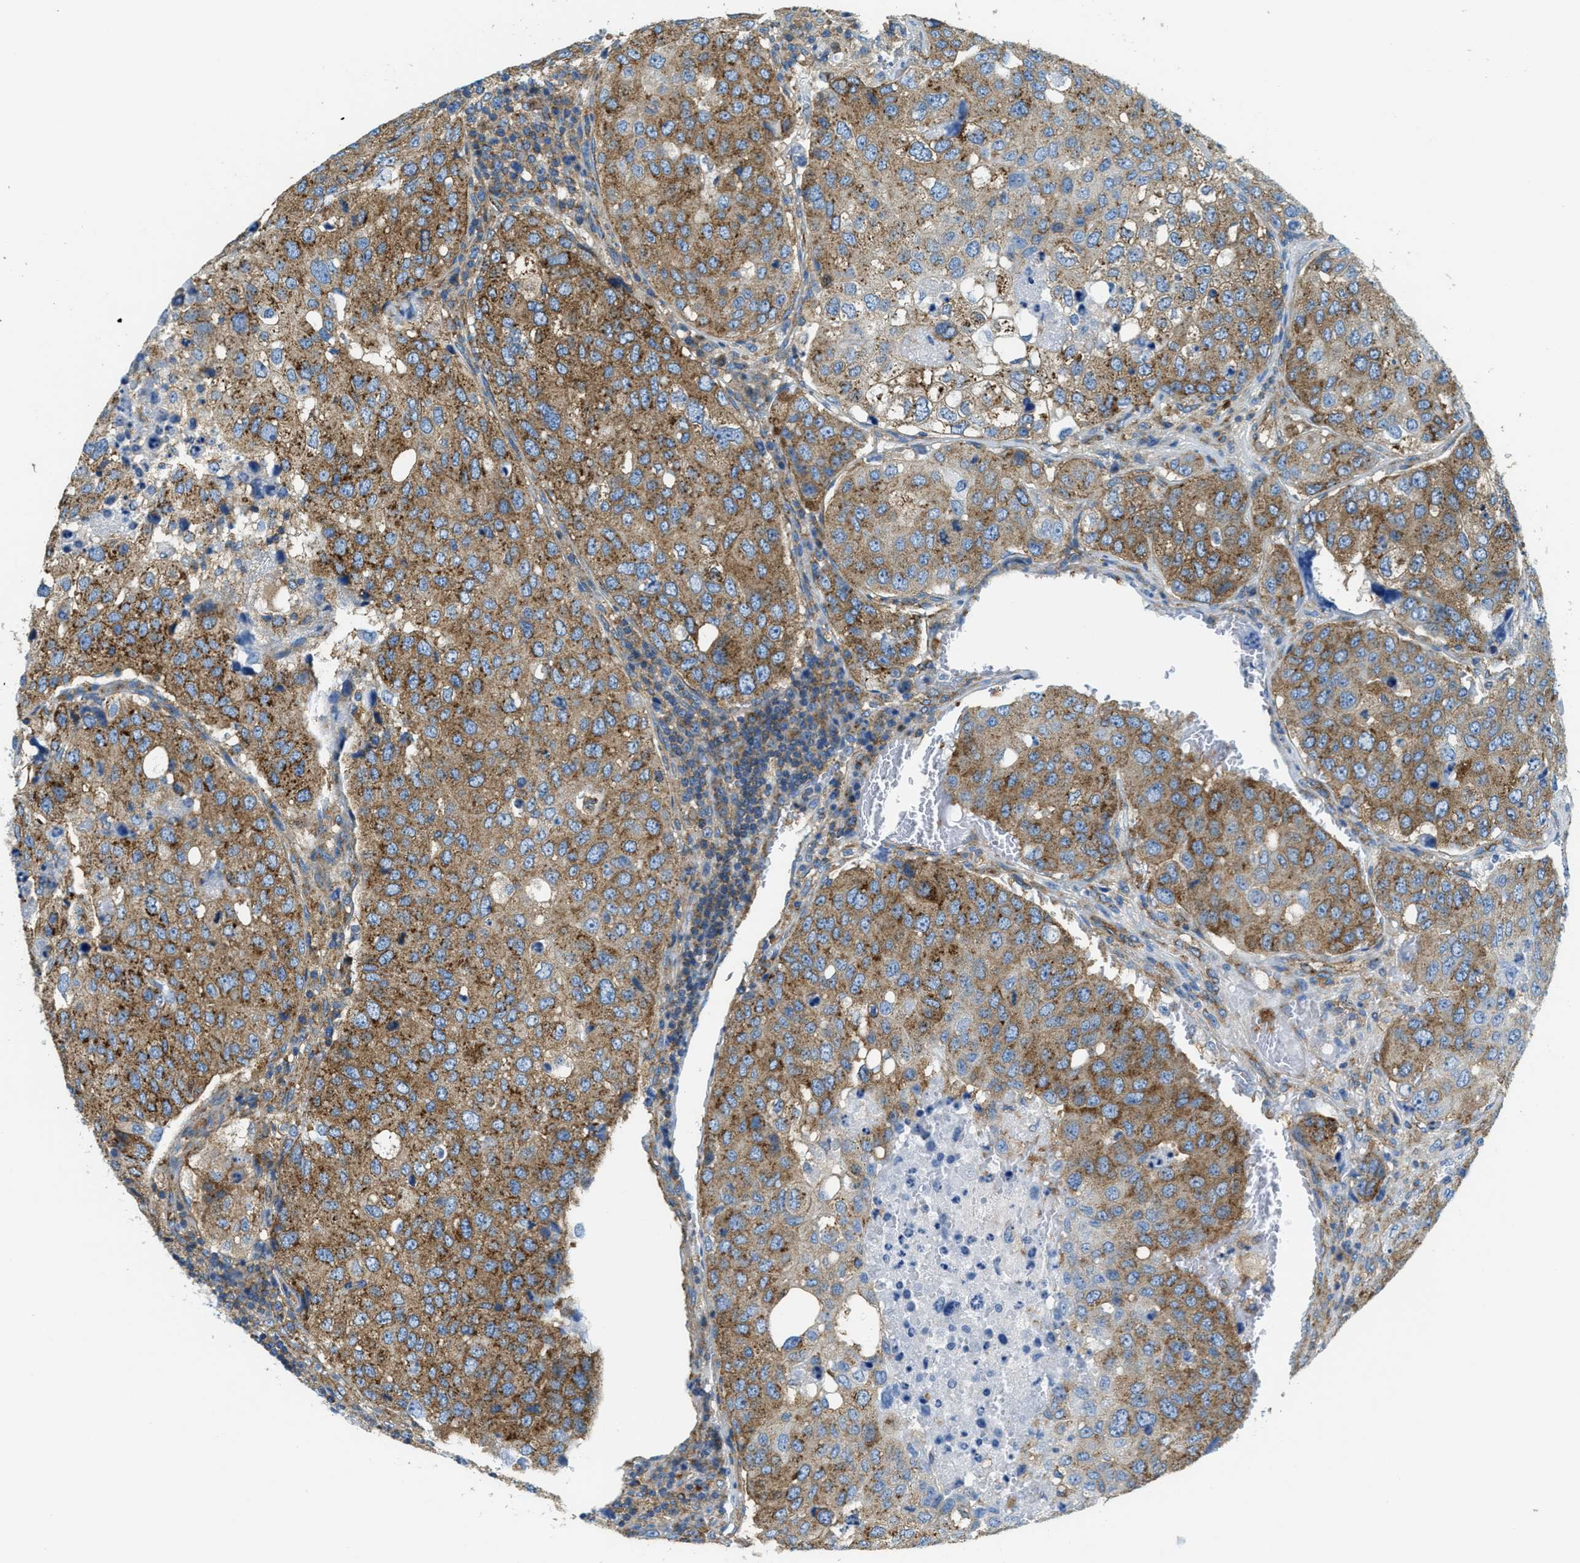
{"staining": {"intensity": "moderate", "quantity": "25%-75%", "location": "cytoplasmic/membranous"}, "tissue": "urothelial cancer", "cell_type": "Tumor cells", "image_type": "cancer", "snomed": [{"axis": "morphology", "description": "Urothelial carcinoma, High grade"}, {"axis": "topography", "description": "Lymph node"}, {"axis": "topography", "description": "Urinary bladder"}], "caption": "Brown immunohistochemical staining in human urothelial carcinoma (high-grade) shows moderate cytoplasmic/membranous staining in about 25%-75% of tumor cells. The protein of interest is shown in brown color, while the nuclei are stained blue.", "gene": "AP2B1", "patient": {"sex": "male", "age": 51}}